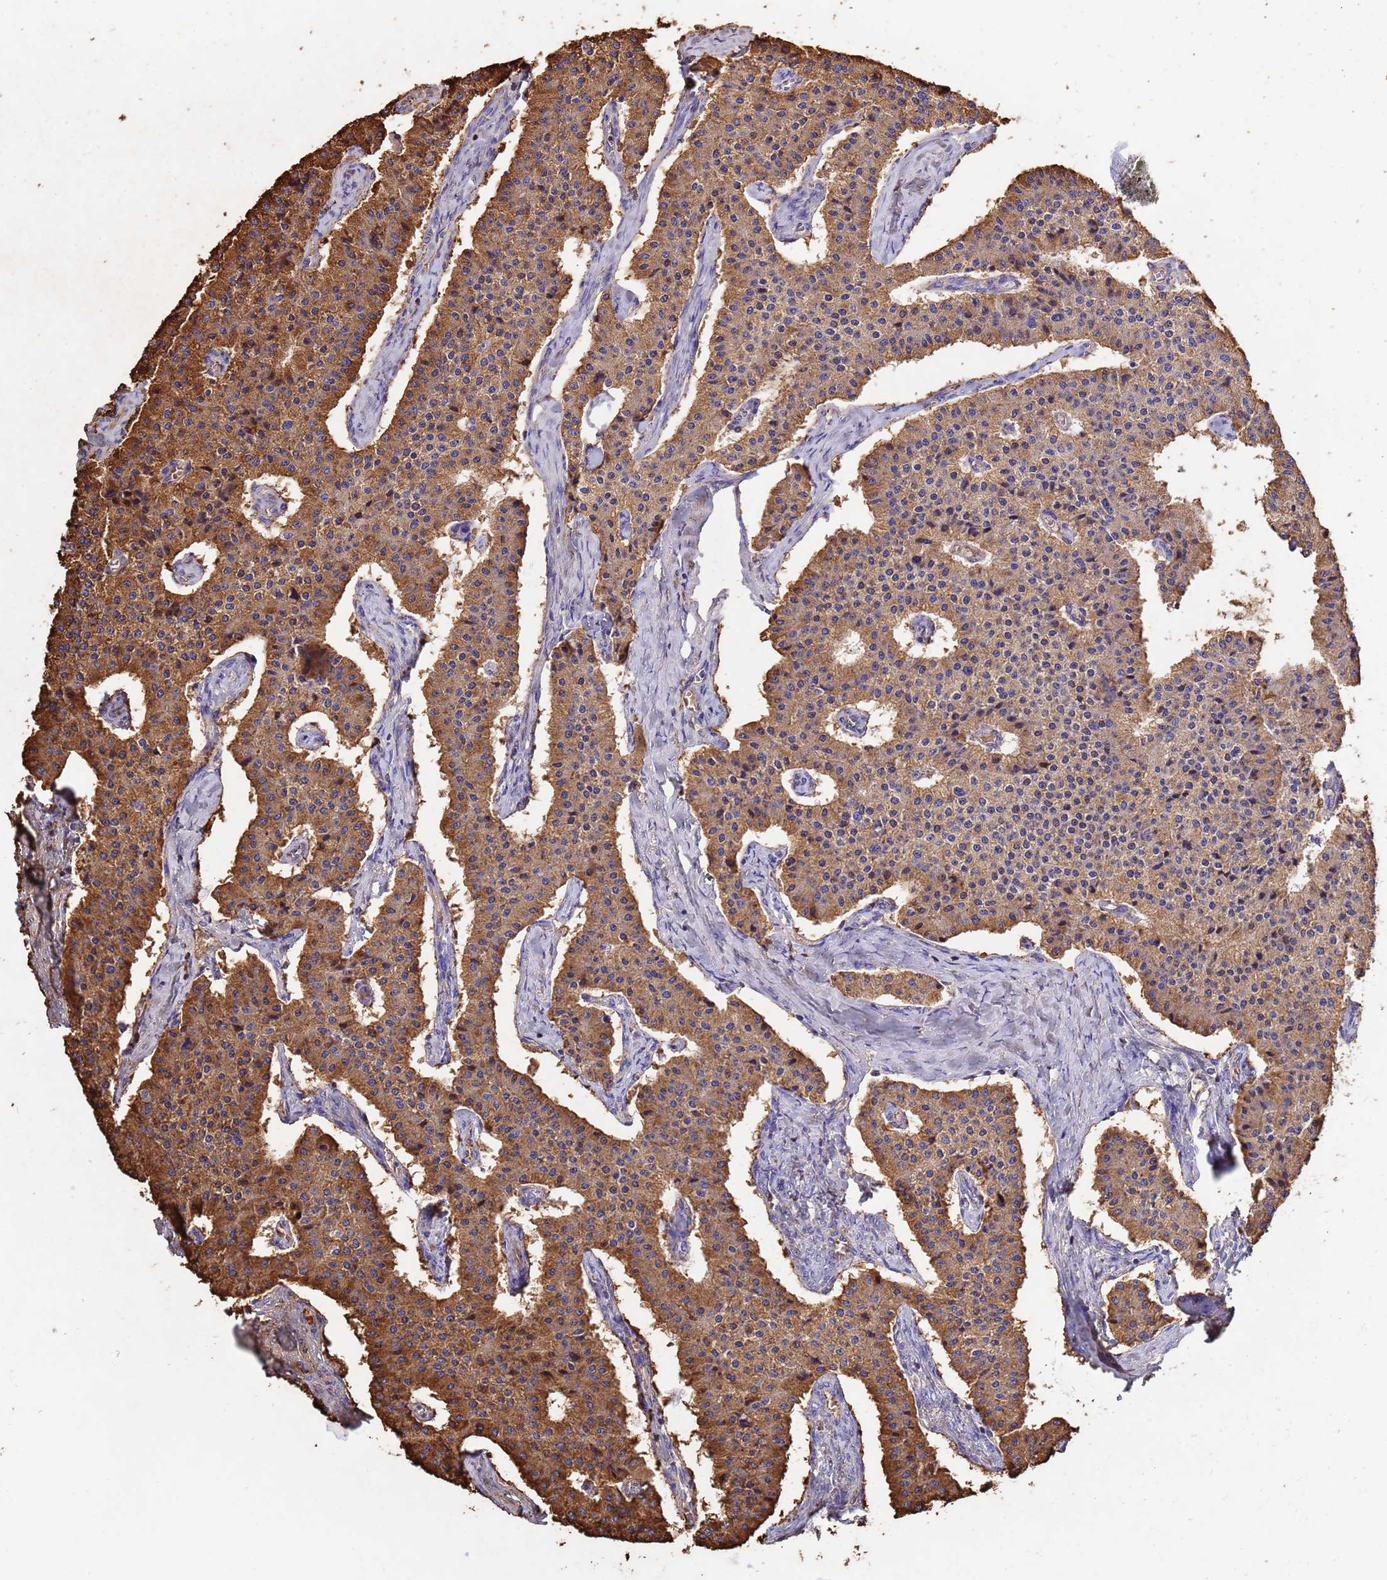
{"staining": {"intensity": "weak", "quantity": "25%-75%", "location": "cytoplasmic/membranous"}, "tissue": "carcinoid", "cell_type": "Tumor cells", "image_type": "cancer", "snomed": [{"axis": "morphology", "description": "Carcinoid, malignant, NOS"}, {"axis": "topography", "description": "Colon"}], "caption": "Immunohistochemical staining of human carcinoid reveals low levels of weak cytoplasmic/membranous protein staining in approximately 25%-75% of tumor cells.", "gene": "GLUD1", "patient": {"sex": "female", "age": 52}}